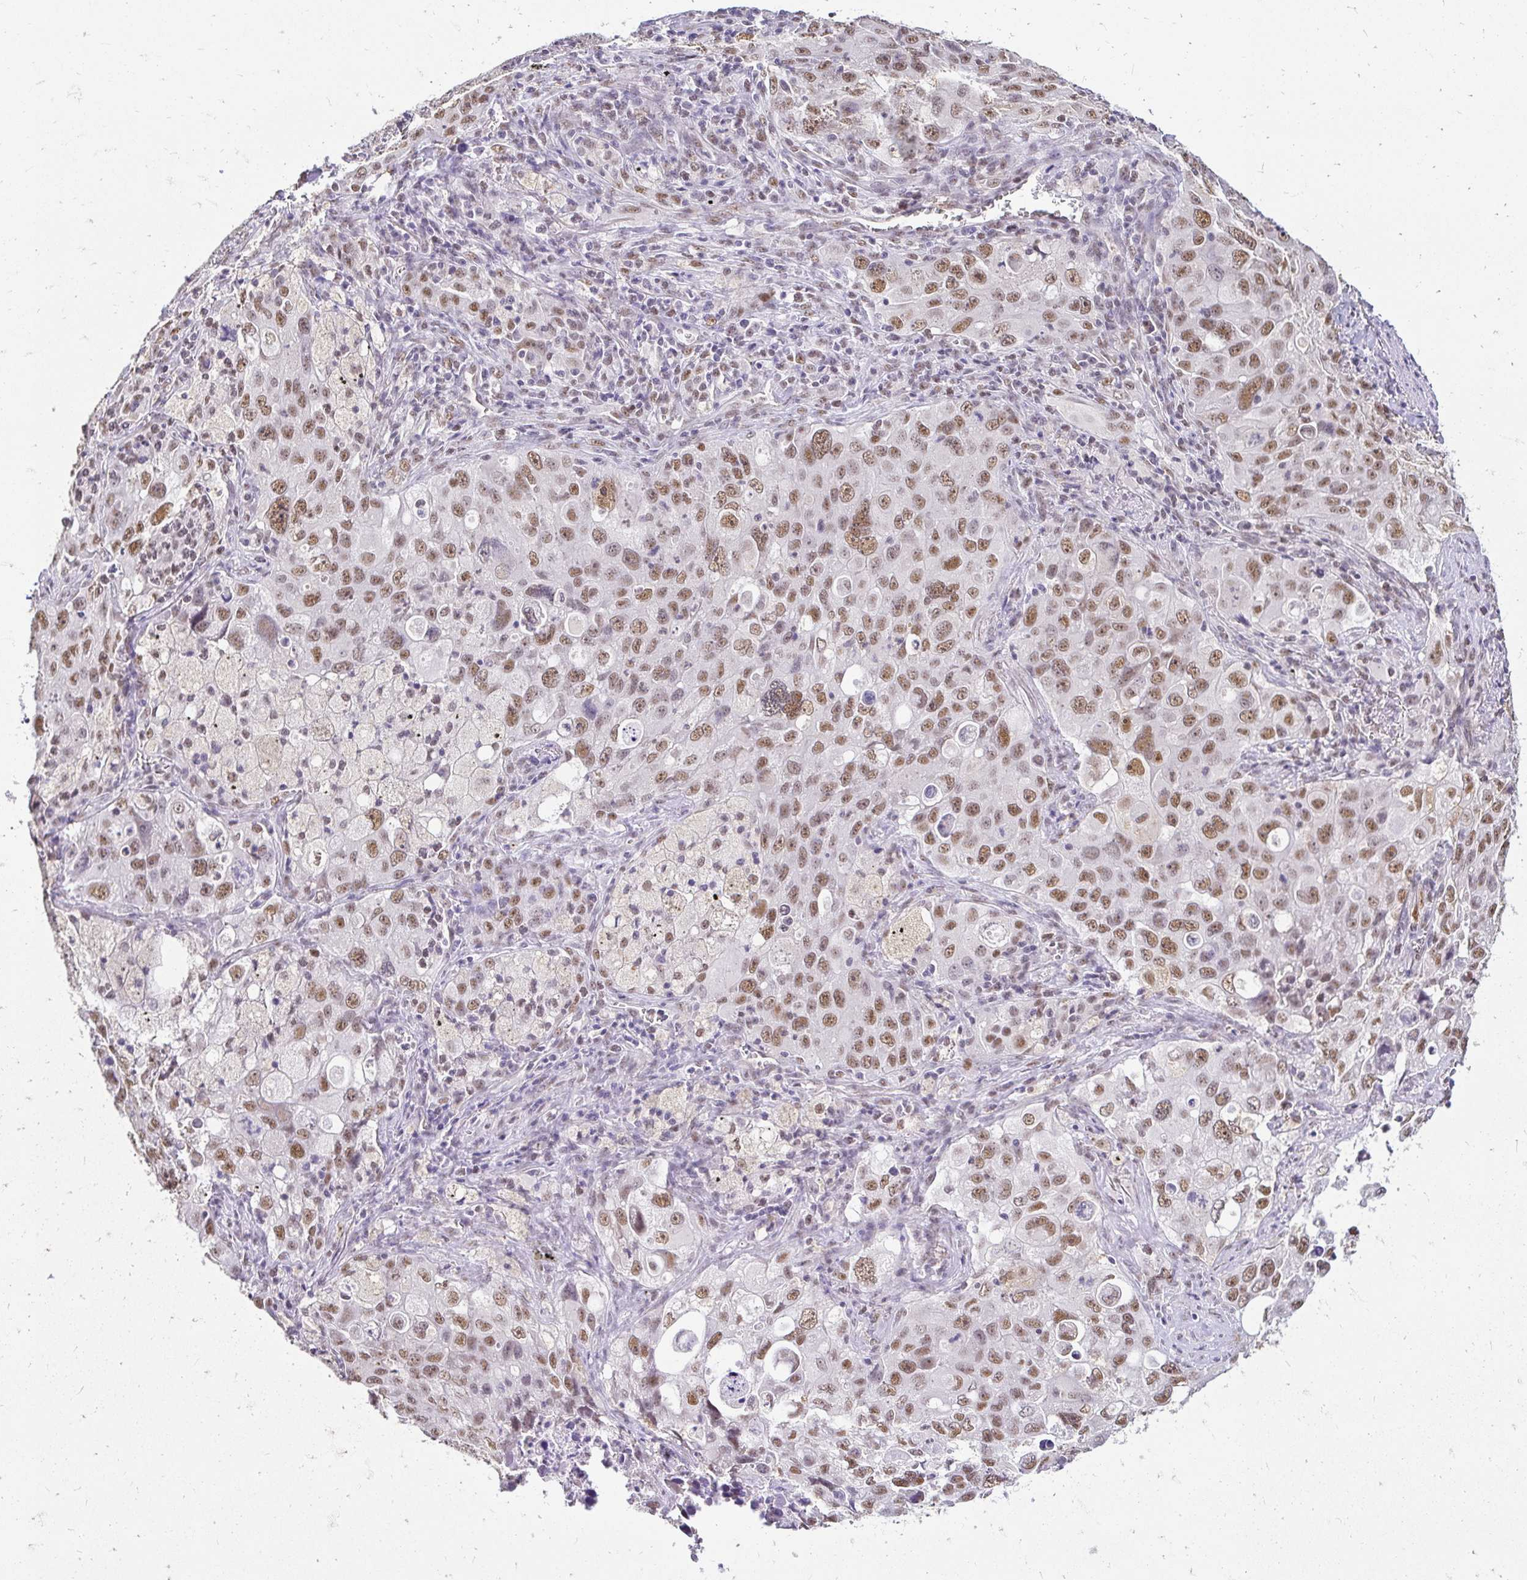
{"staining": {"intensity": "moderate", "quantity": ">75%", "location": "nuclear"}, "tissue": "lung cancer", "cell_type": "Tumor cells", "image_type": "cancer", "snomed": [{"axis": "morphology", "description": "Adenocarcinoma, NOS"}, {"axis": "morphology", "description": "Adenocarcinoma, metastatic, NOS"}, {"axis": "topography", "description": "Lymph node"}, {"axis": "topography", "description": "Lung"}], "caption": "Moderate nuclear expression for a protein is seen in about >75% of tumor cells of lung metastatic adenocarcinoma using immunohistochemistry (IHC).", "gene": "RIMS4", "patient": {"sex": "female", "age": 42}}